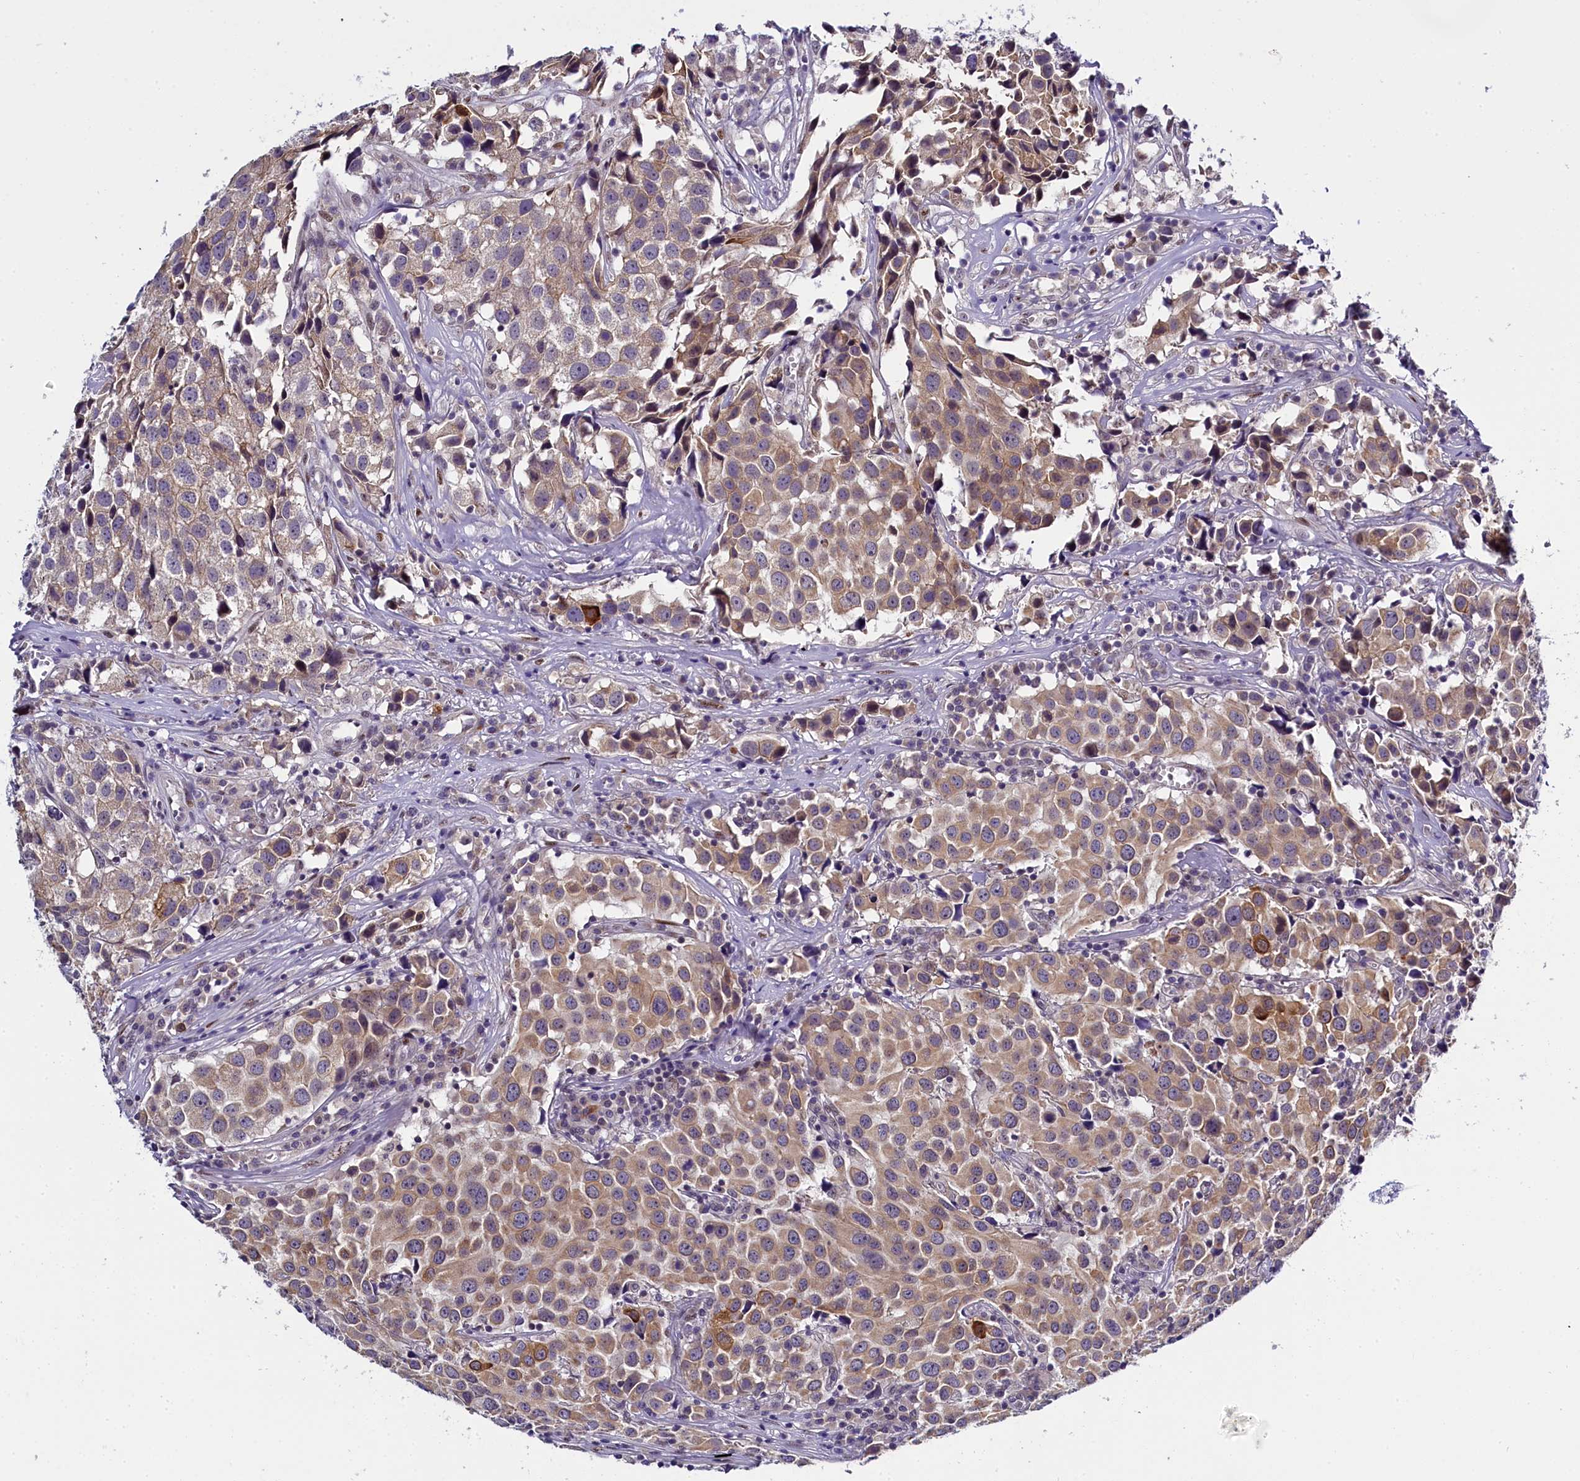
{"staining": {"intensity": "weak", "quantity": "25%-75%", "location": "cytoplasmic/membranous"}, "tissue": "urothelial cancer", "cell_type": "Tumor cells", "image_type": "cancer", "snomed": [{"axis": "morphology", "description": "Urothelial carcinoma, High grade"}, {"axis": "topography", "description": "Urinary bladder"}], "caption": "Immunohistochemistry (IHC) photomicrograph of neoplastic tissue: human urothelial cancer stained using immunohistochemistry displays low levels of weak protein expression localized specifically in the cytoplasmic/membranous of tumor cells, appearing as a cytoplasmic/membranous brown color.", "gene": "ENKD1", "patient": {"sex": "female", "age": 75}}